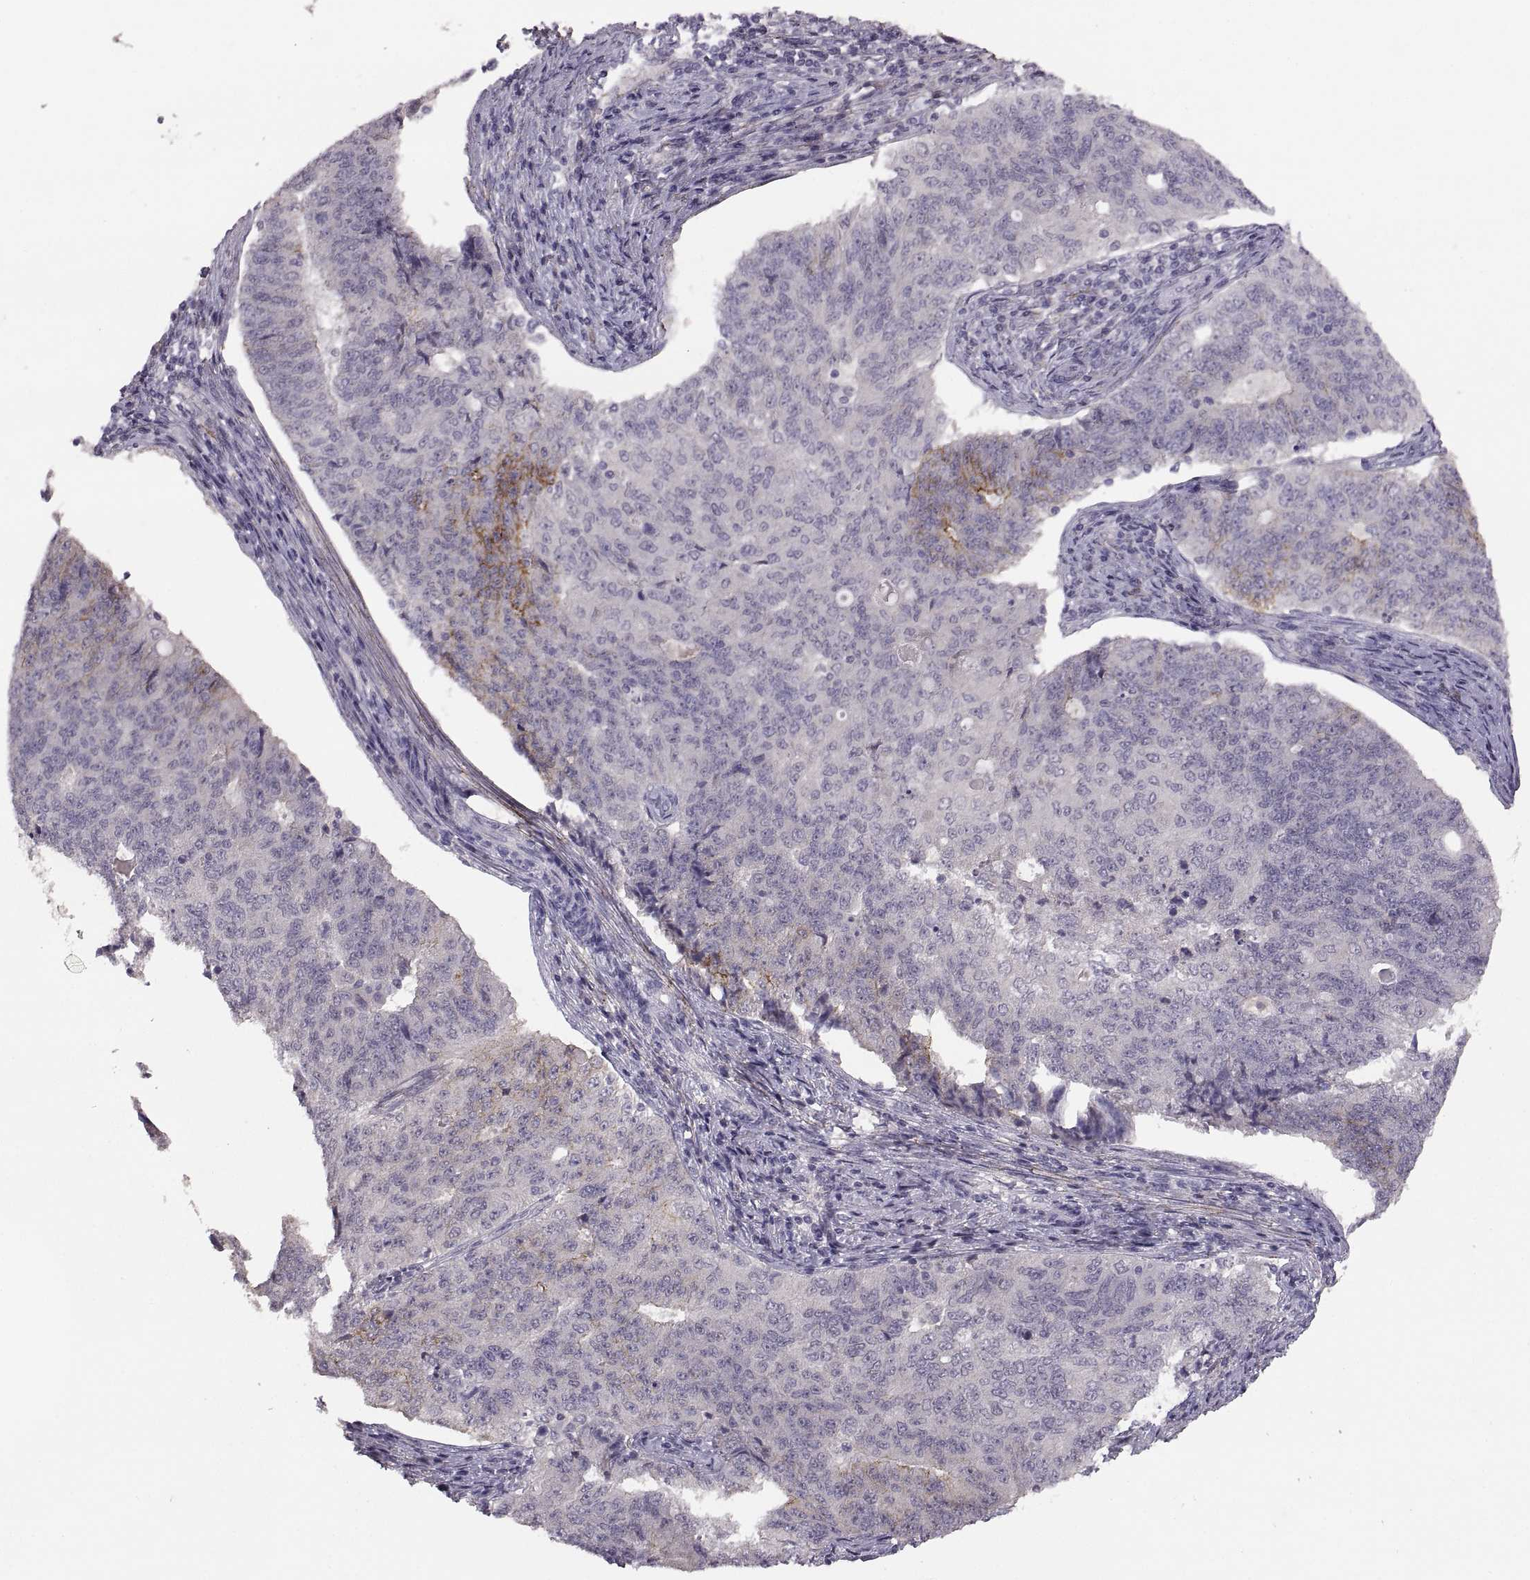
{"staining": {"intensity": "strong", "quantity": "<25%", "location": "cytoplasmic/membranous"}, "tissue": "endometrial cancer", "cell_type": "Tumor cells", "image_type": "cancer", "snomed": [{"axis": "morphology", "description": "Adenocarcinoma, NOS"}, {"axis": "topography", "description": "Endometrium"}], "caption": "The image displays staining of endometrial adenocarcinoma, revealing strong cytoplasmic/membranous protein positivity (brown color) within tumor cells. (brown staining indicates protein expression, while blue staining denotes nuclei).", "gene": "CDH2", "patient": {"sex": "female", "age": 43}}